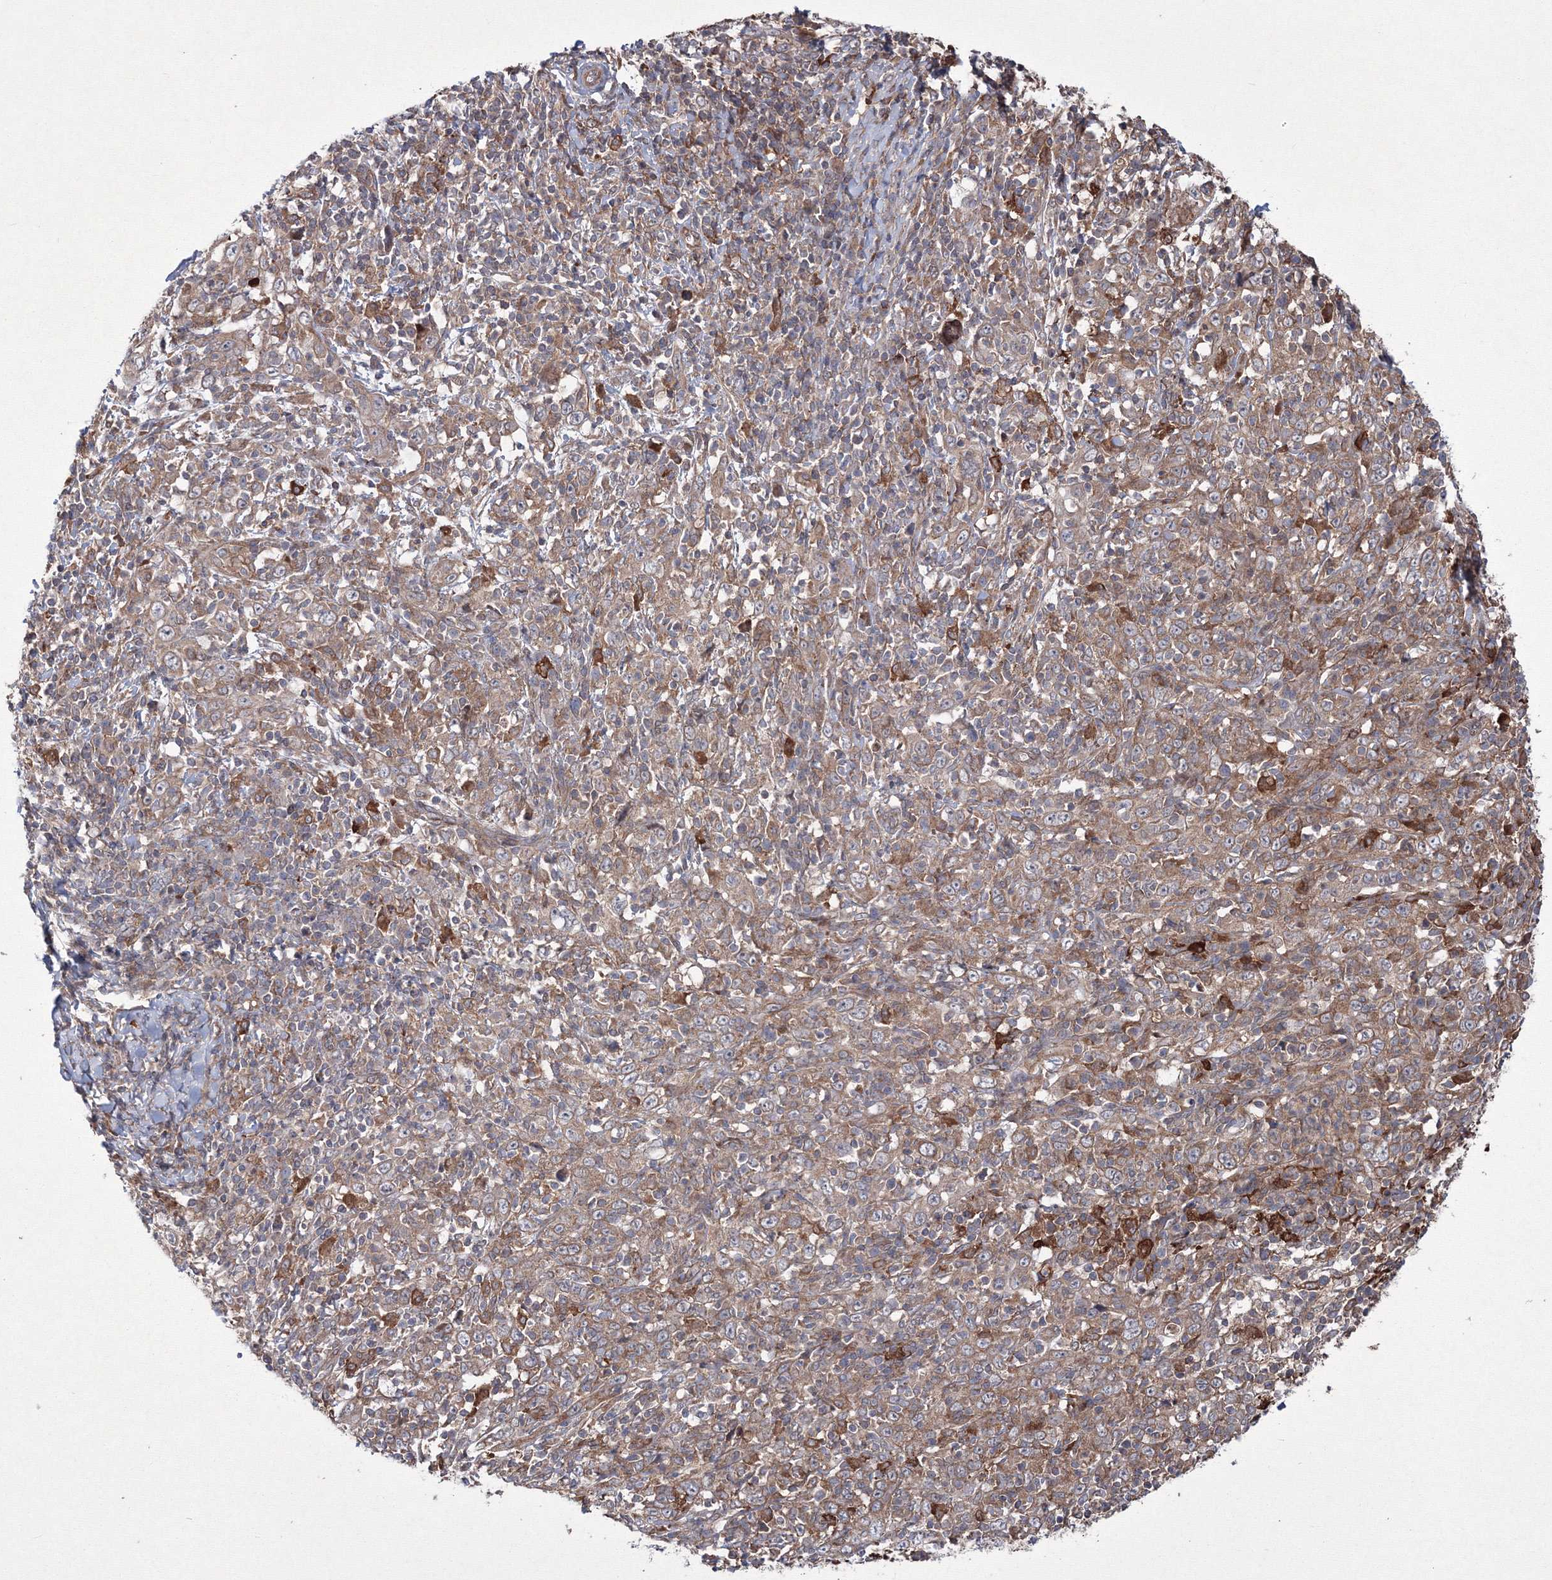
{"staining": {"intensity": "moderate", "quantity": ">75%", "location": "cytoplasmic/membranous"}, "tissue": "cervical cancer", "cell_type": "Tumor cells", "image_type": "cancer", "snomed": [{"axis": "morphology", "description": "Squamous cell carcinoma, NOS"}, {"axis": "topography", "description": "Cervix"}], "caption": "Tumor cells display medium levels of moderate cytoplasmic/membranous positivity in approximately >75% of cells in human cervical cancer.", "gene": "RANBP3L", "patient": {"sex": "female", "age": 46}}